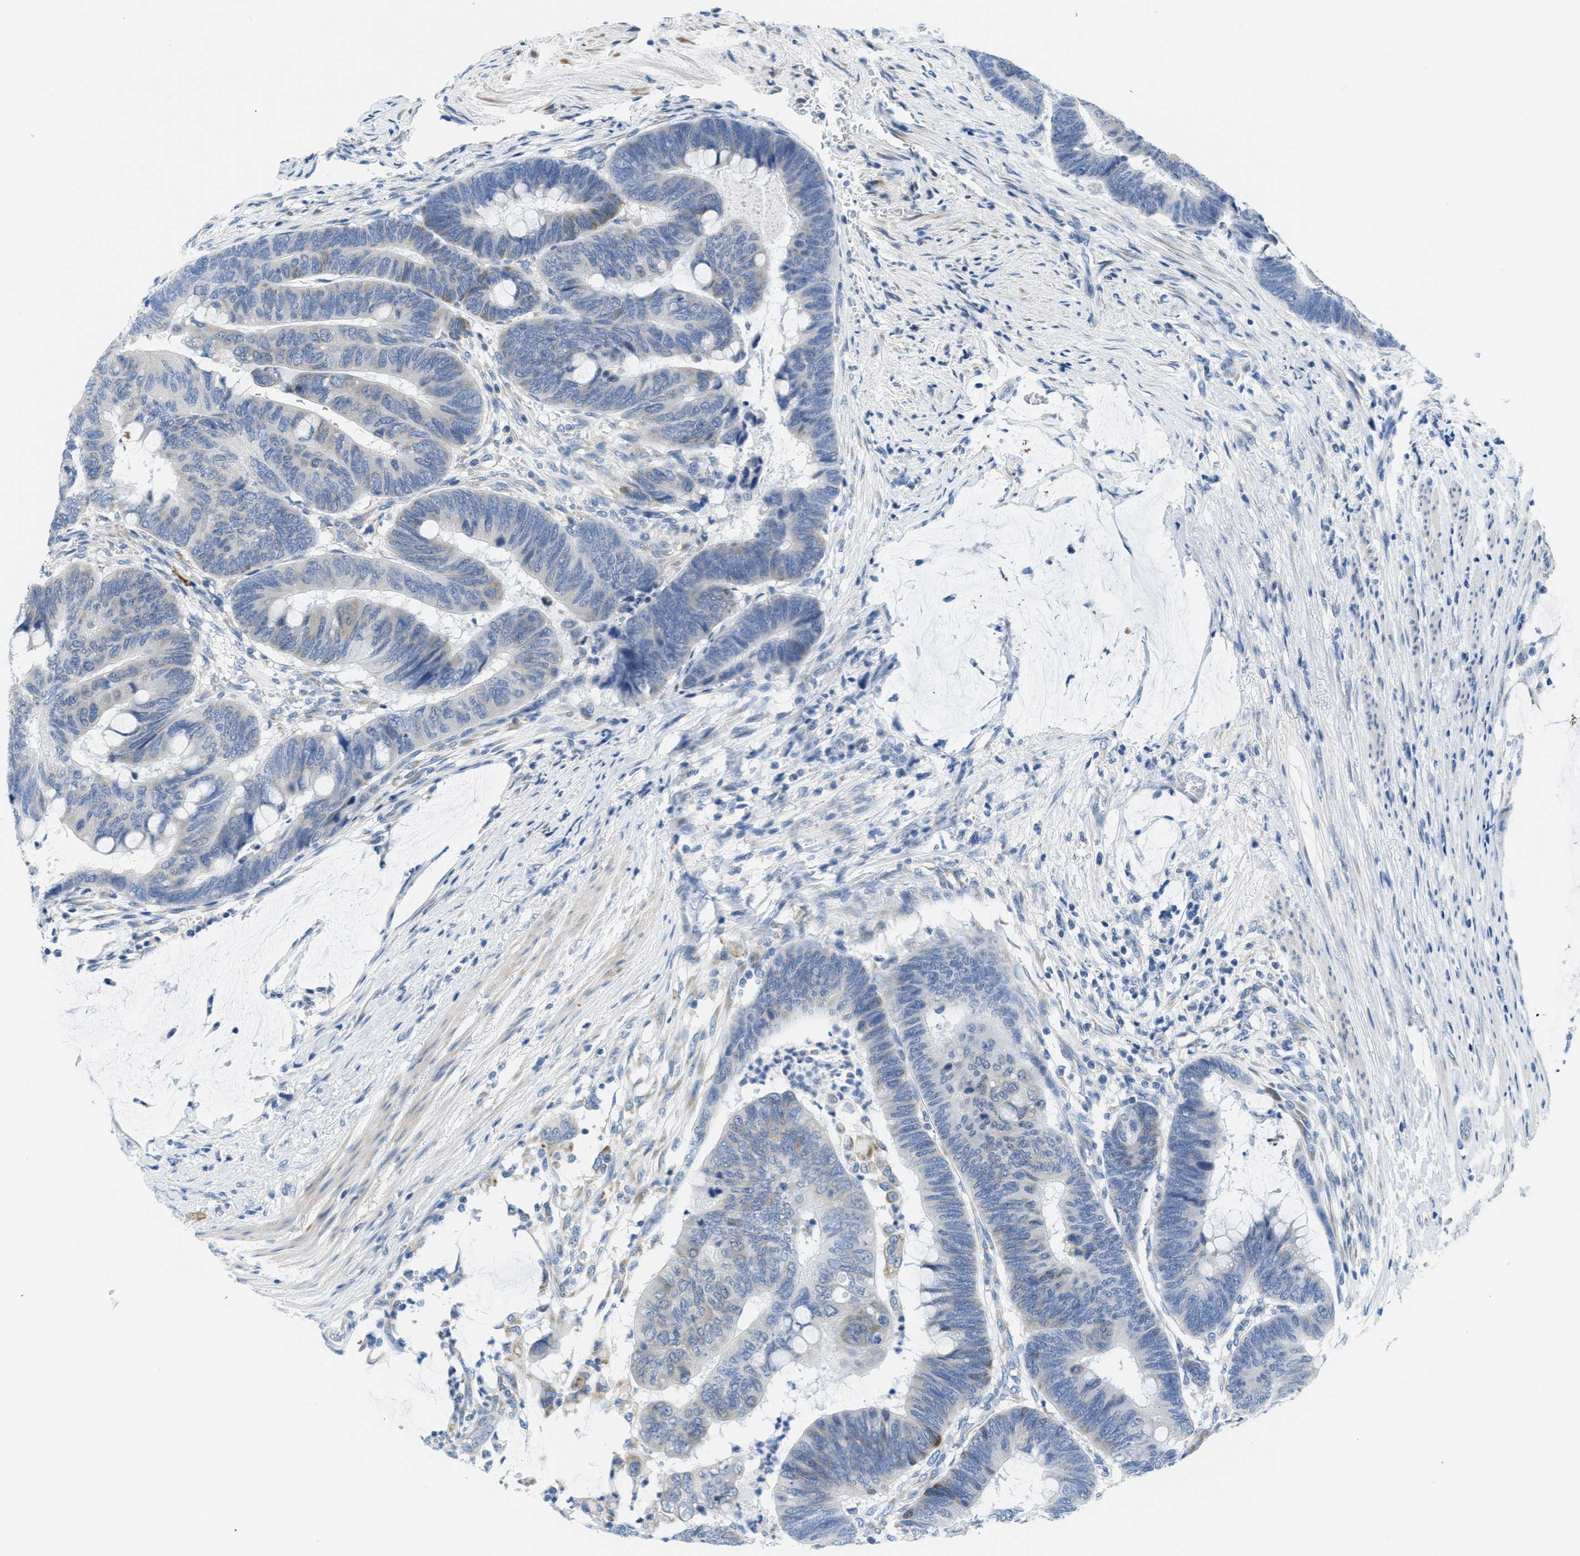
{"staining": {"intensity": "moderate", "quantity": "<25%", "location": "cytoplasmic/membranous"}, "tissue": "colorectal cancer", "cell_type": "Tumor cells", "image_type": "cancer", "snomed": [{"axis": "morphology", "description": "Normal tissue, NOS"}, {"axis": "morphology", "description": "Adenocarcinoma, NOS"}, {"axis": "topography", "description": "Rectum"}], "caption": "Brown immunohistochemical staining in human adenocarcinoma (colorectal) demonstrates moderate cytoplasmic/membranous expression in approximately <25% of tumor cells. (DAB = brown stain, brightfield microscopy at high magnification).", "gene": "PTDSS1", "patient": {"sex": "male", "age": 92}}